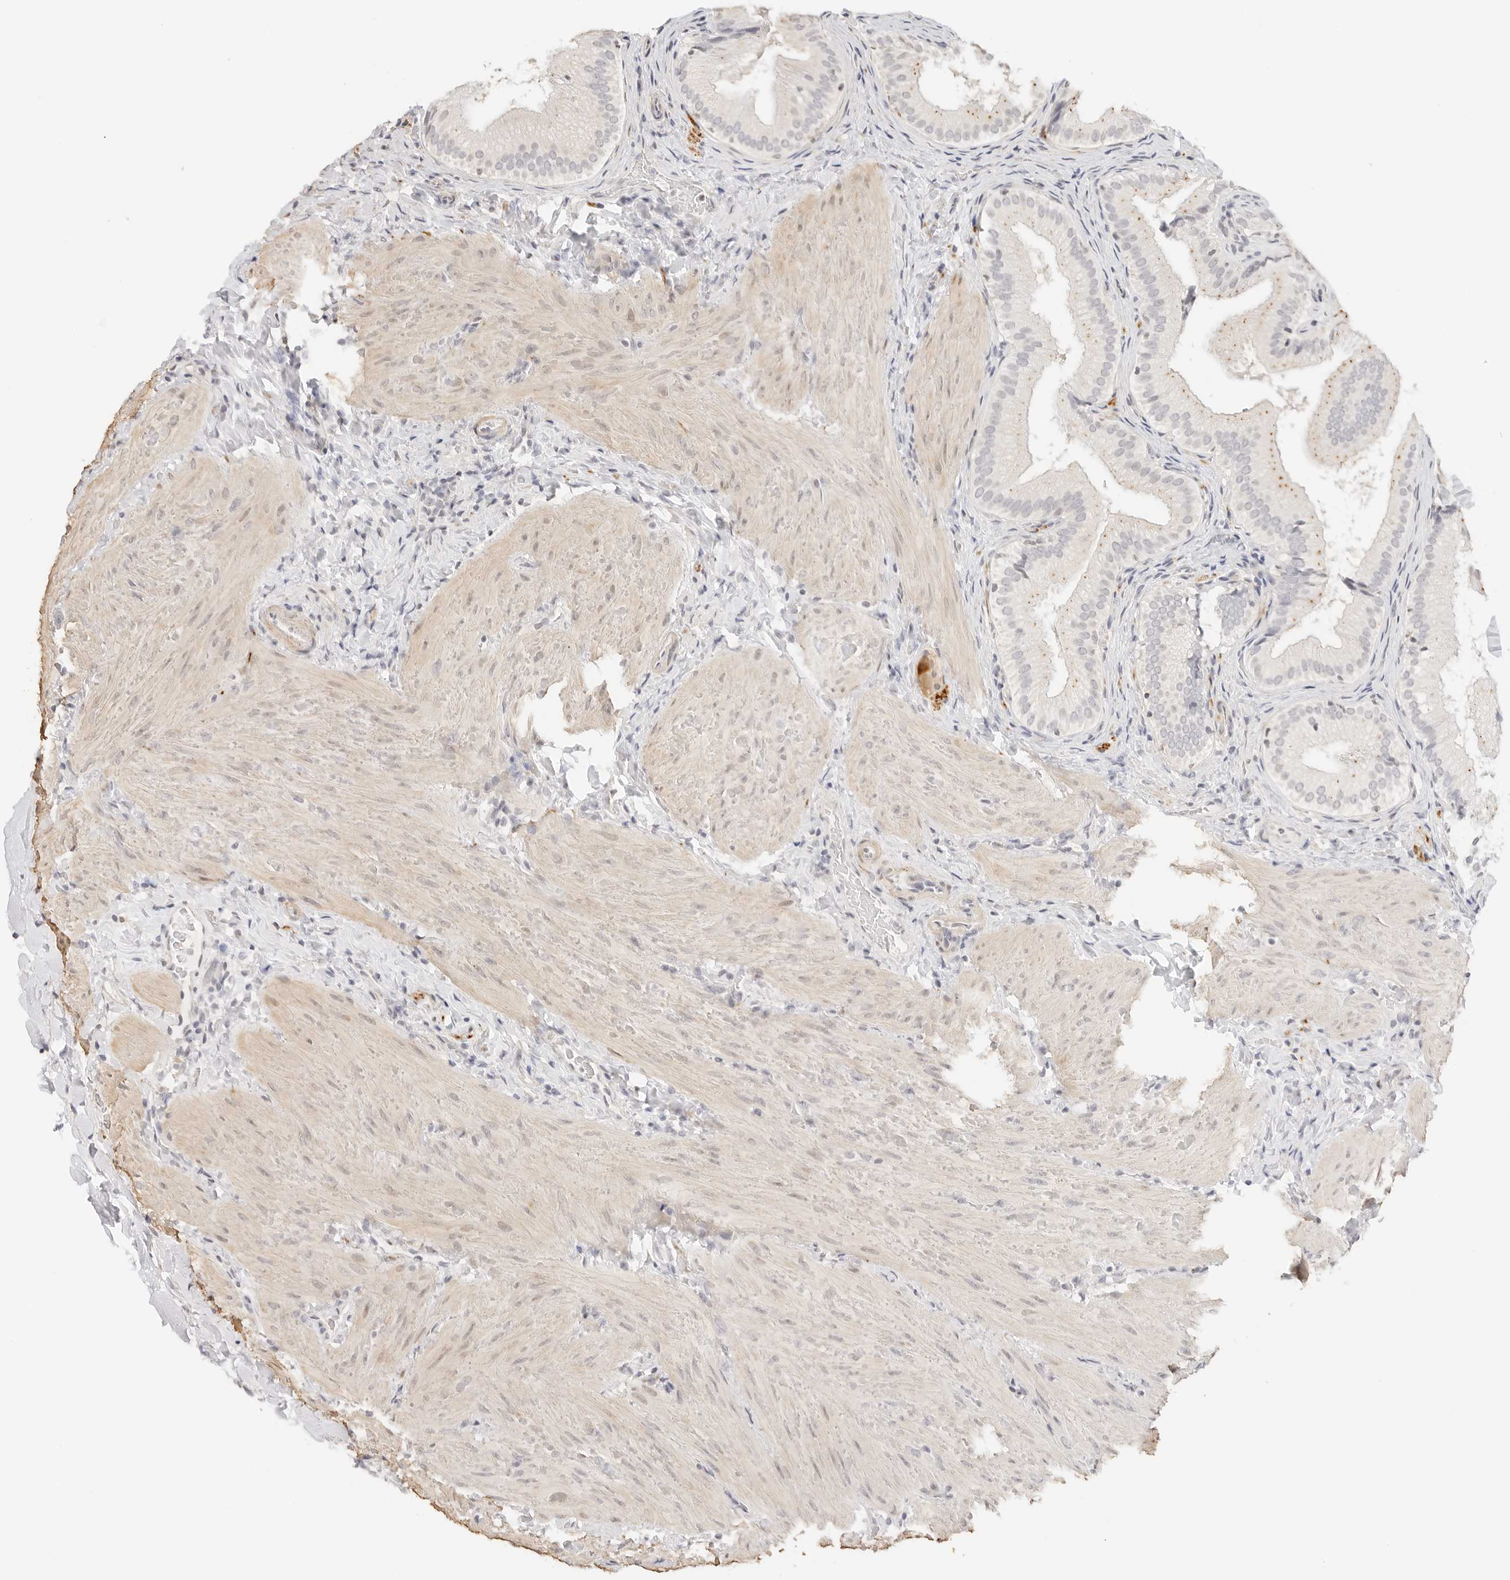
{"staining": {"intensity": "weak", "quantity": "<25%", "location": "cytoplasmic/membranous"}, "tissue": "gallbladder", "cell_type": "Glandular cells", "image_type": "normal", "snomed": [{"axis": "morphology", "description": "Normal tissue, NOS"}, {"axis": "topography", "description": "Gallbladder"}], "caption": "A photomicrograph of gallbladder stained for a protein displays no brown staining in glandular cells.", "gene": "PCDH19", "patient": {"sex": "female", "age": 30}}